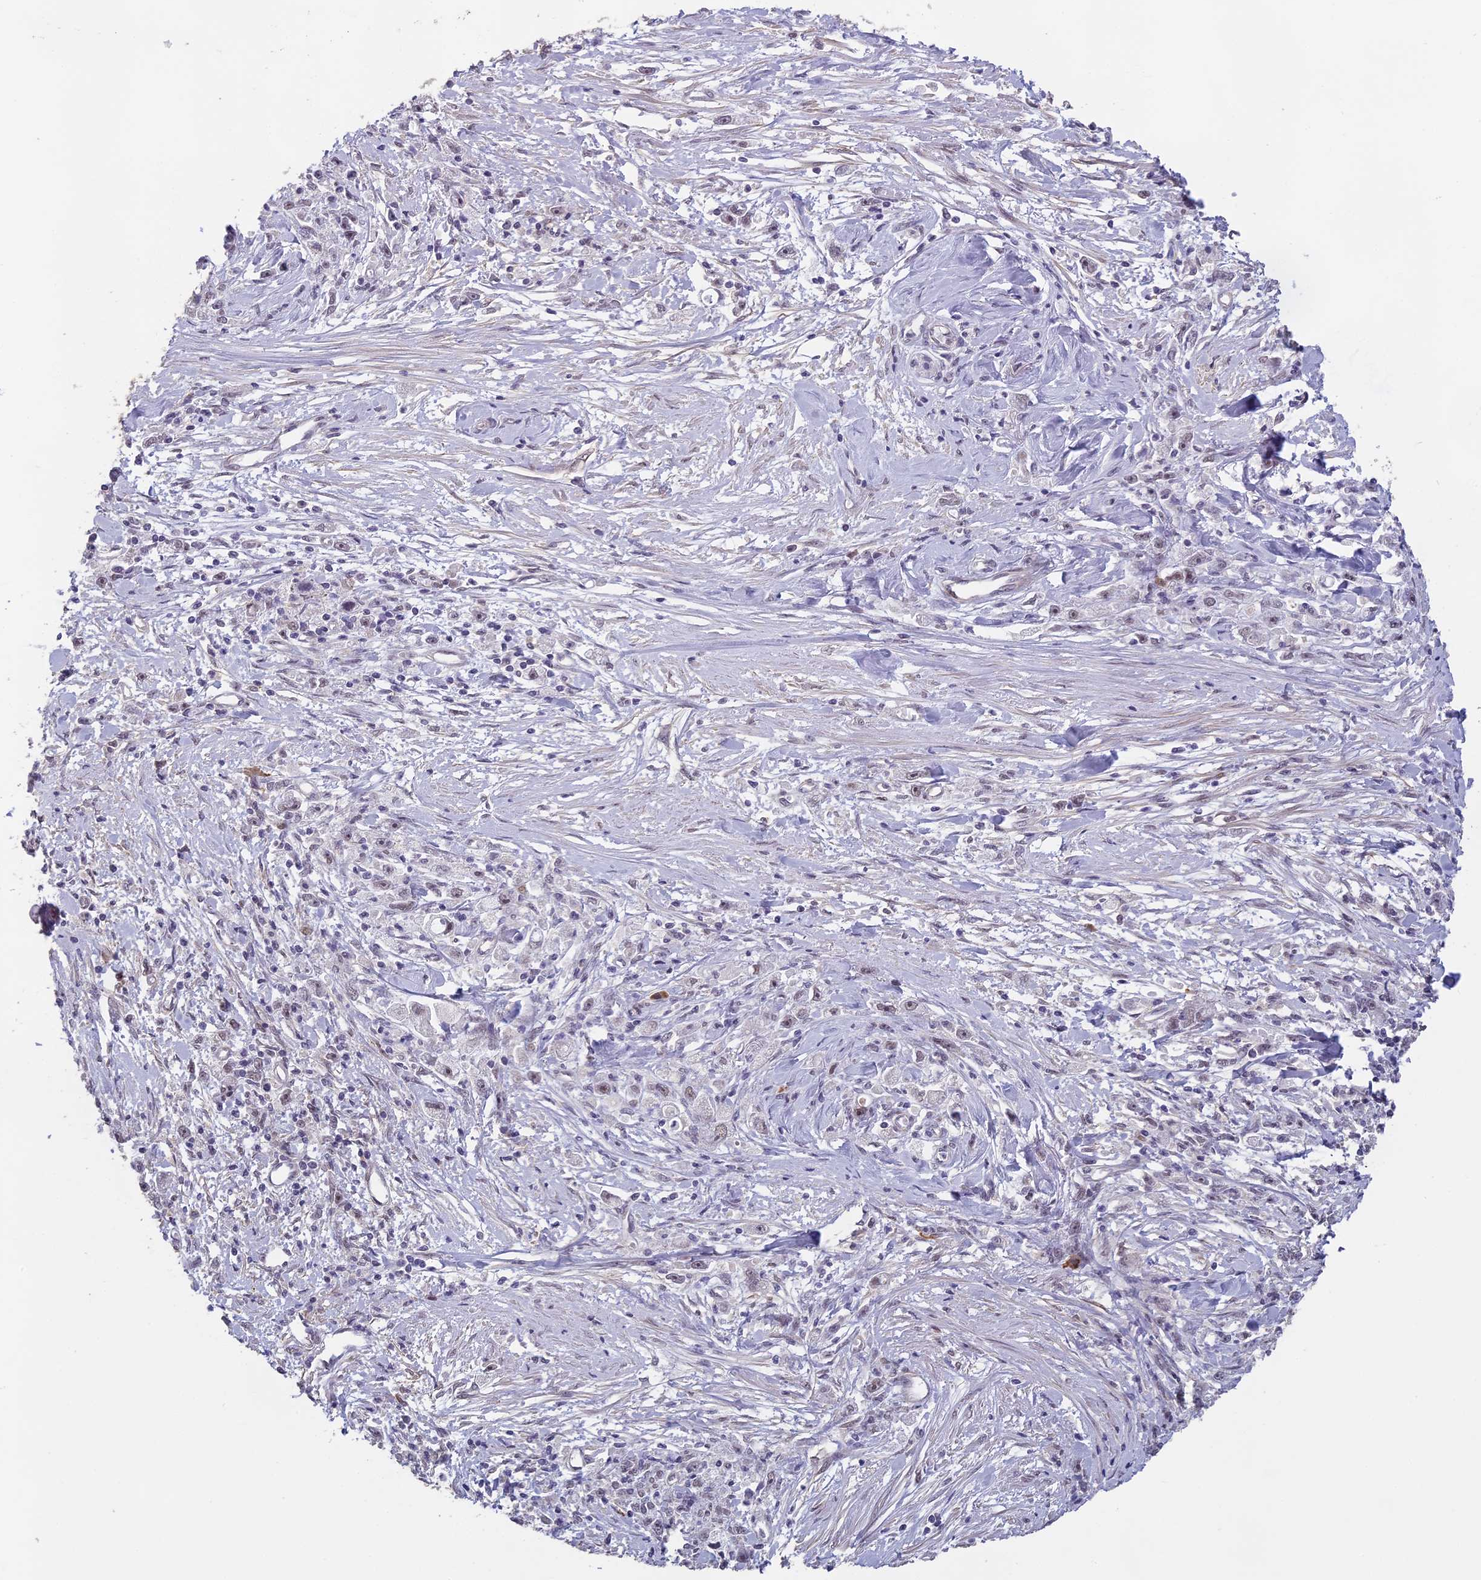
{"staining": {"intensity": "negative", "quantity": "none", "location": "none"}, "tissue": "stomach cancer", "cell_type": "Tumor cells", "image_type": "cancer", "snomed": [{"axis": "morphology", "description": "Adenocarcinoma, NOS"}, {"axis": "topography", "description": "Stomach"}], "caption": "Tumor cells are negative for brown protein staining in adenocarcinoma (stomach). (Immunohistochemistry (ihc), brightfield microscopy, high magnification).", "gene": "MORF4L1", "patient": {"sex": "female", "age": 59}}